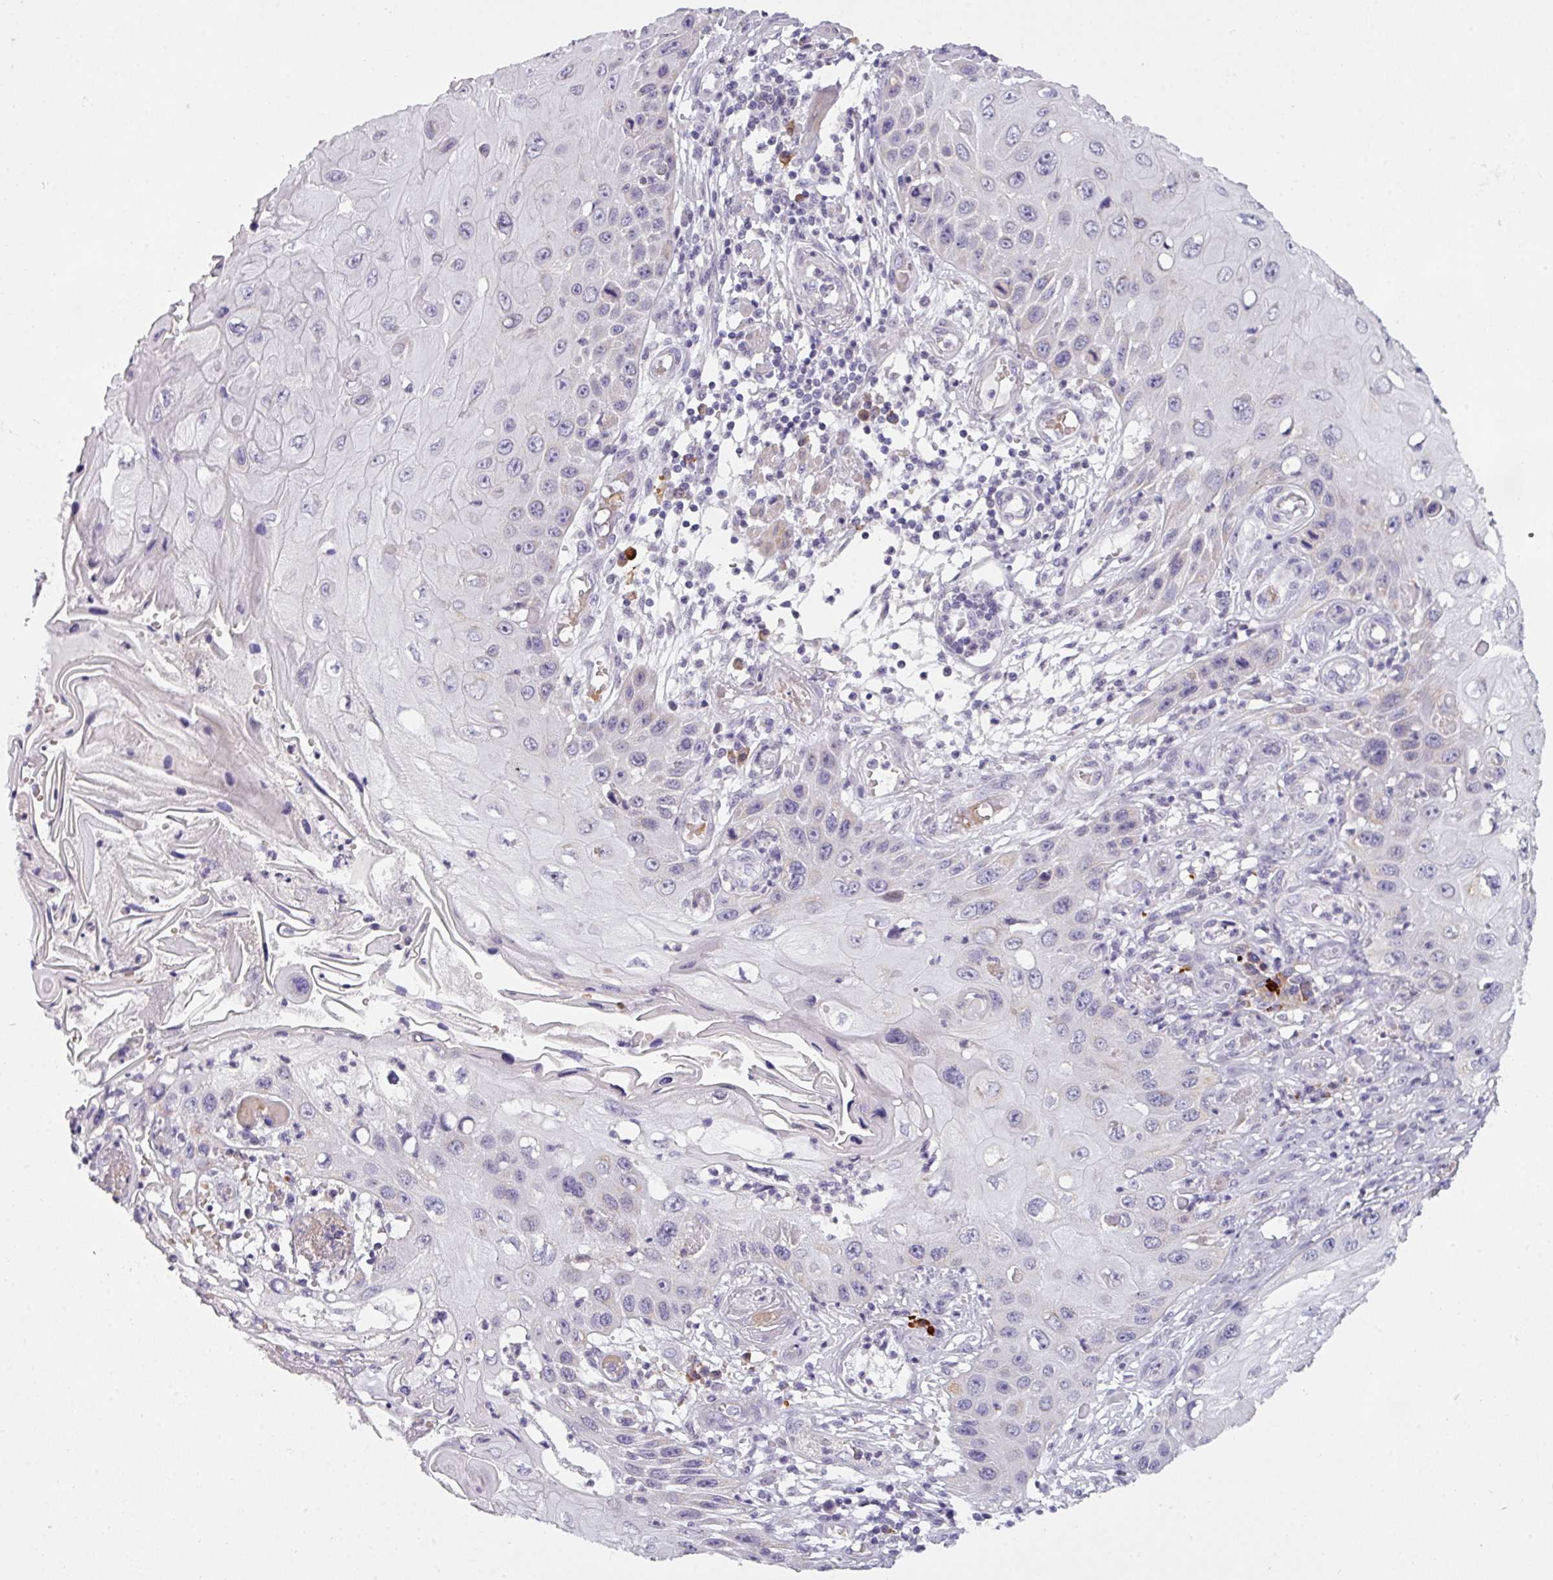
{"staining": {"intensity": "negative", "quantity": "none", "location": "none"}, "tissue": "skin cancer", "cell_type": "Tumor cells", "image_type": "cancer", "snomed": [{"axis": "morphology", "description": "Squamous cell carcinoma, NOS"}, {"axis": "topography", "description": "Skin"}, {"axis": "topography", "description": "Vulva"}], "caption": "Human skin squamous cell carcinoma stained for a protein using immunohistochemistry (IHC) displays no expression in tumor cells.", "gene": "C2orf68", "patient": {"sex": "female", "age": 44}}